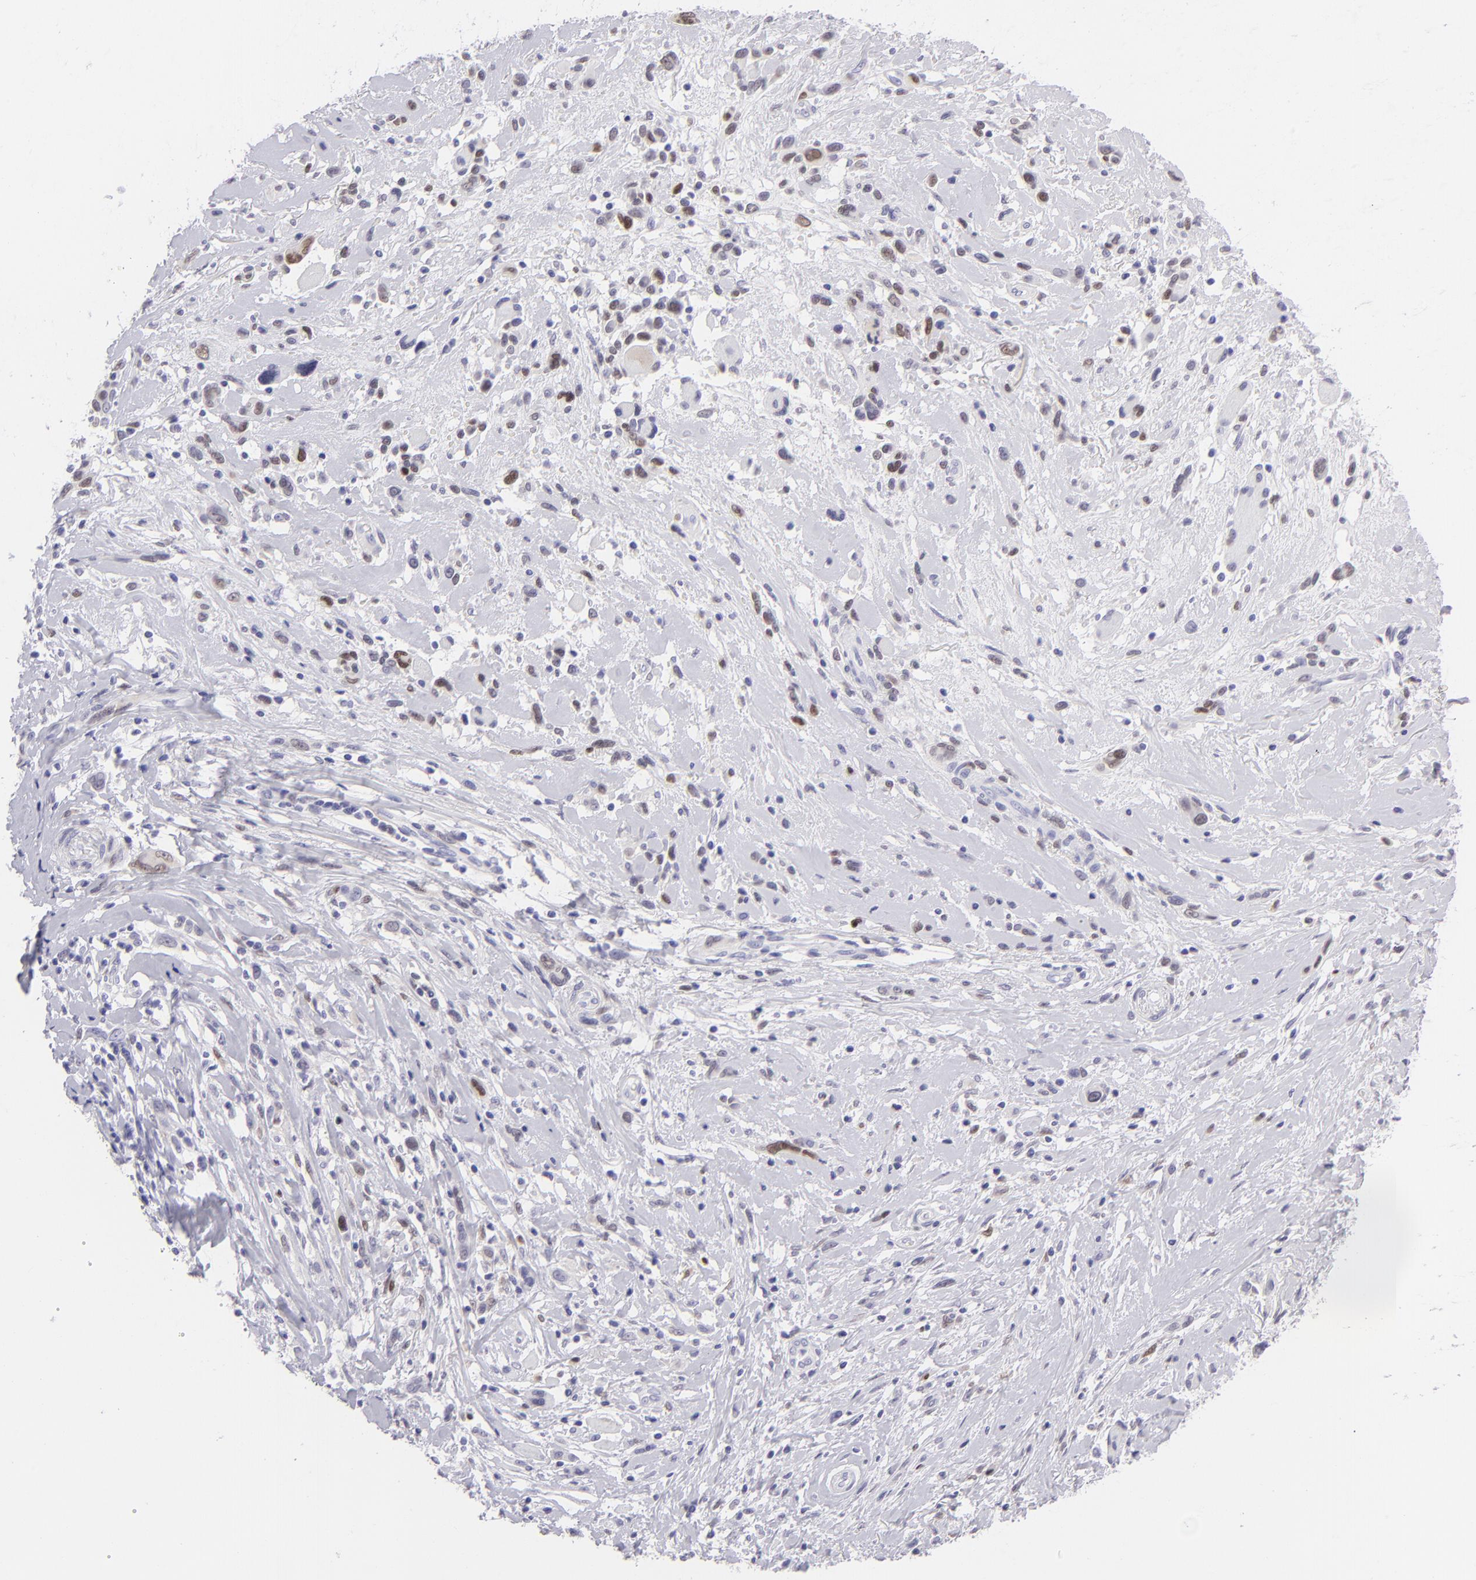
{"staining": {"intensity": "moderate", "quantity": "25%-75%", "location": "nuclear"}, "tissue": "melanoma", "cell_type": "Tumor cells", "image_type": "cancer", "snomed": [{"axis": "morphology", "description": "Malignant melanoma, NOS"}, {"axis": "topography", "description": "Skin"}], "caption": "High-magnification brightfield microscopy of malignant melanoma stained with DAB (3,3'-diaminobenzidine) (brown) and counterstained with hematoxylin (blue). tumor cells exhibit moderate nuclear staining is appreciated in approximately25%-75% of cells. (brown staining indicates protein expression, while blue staining denotes nuclei).", "gene": "MITF", "patient": {"sex": "male", "age": 91}}